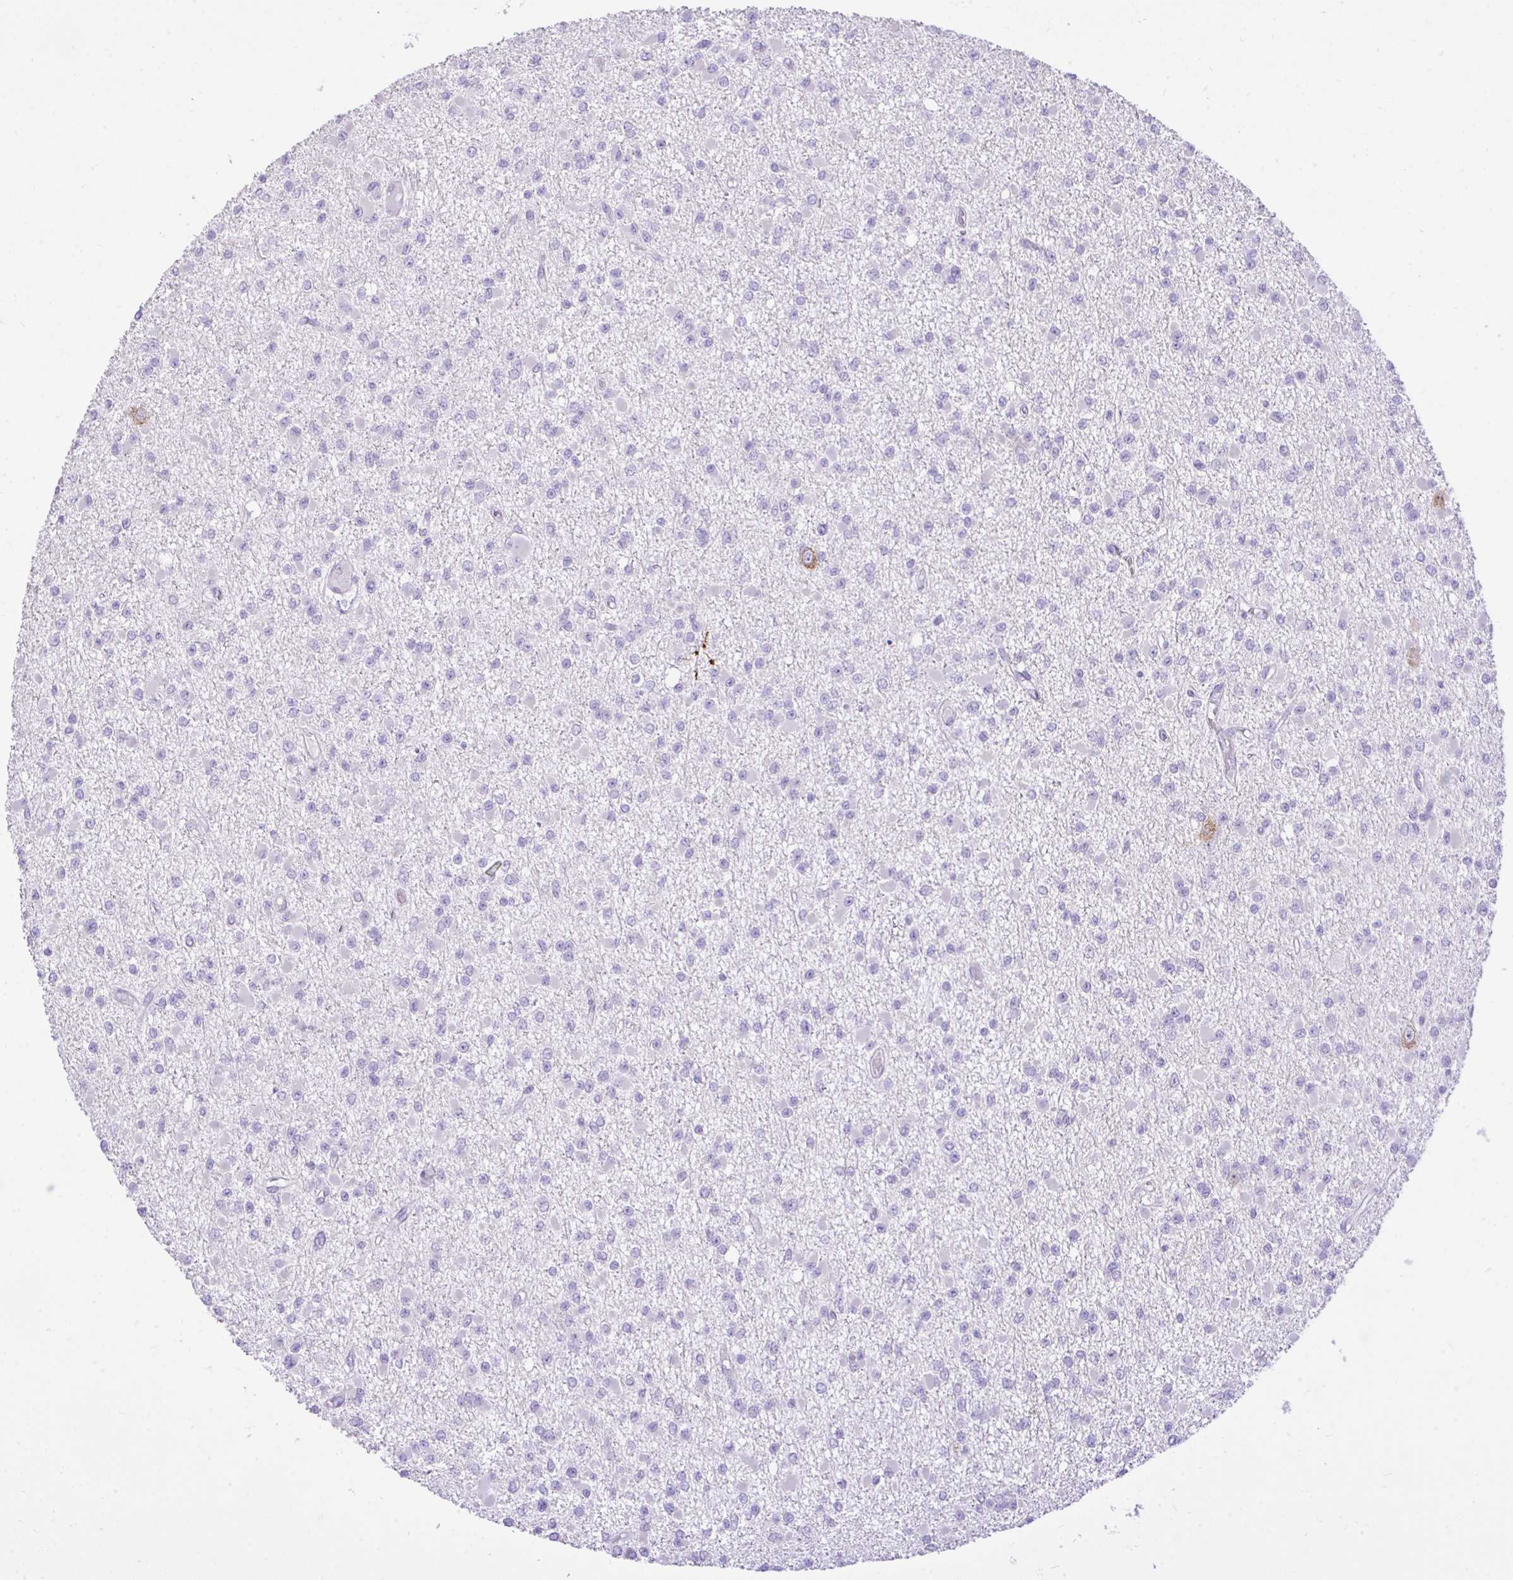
{"staining": {"intensity": "negative", "quantity": "none", "location": "none"}, "tissue": "glioma", "cell_type": "Tumor cells", "image_type": "cancer", "snomed": [{"axis": "morphology", "description": "Glioma, malignant, Low grade"}, {"axis": "topography", "description": "Brain"}], "caption": "Protein analysis of glioma demonstrates no significant expression in tumor cells.", "gene": "EEF1A2", "patient": {"sex": "female", "age": 22}}